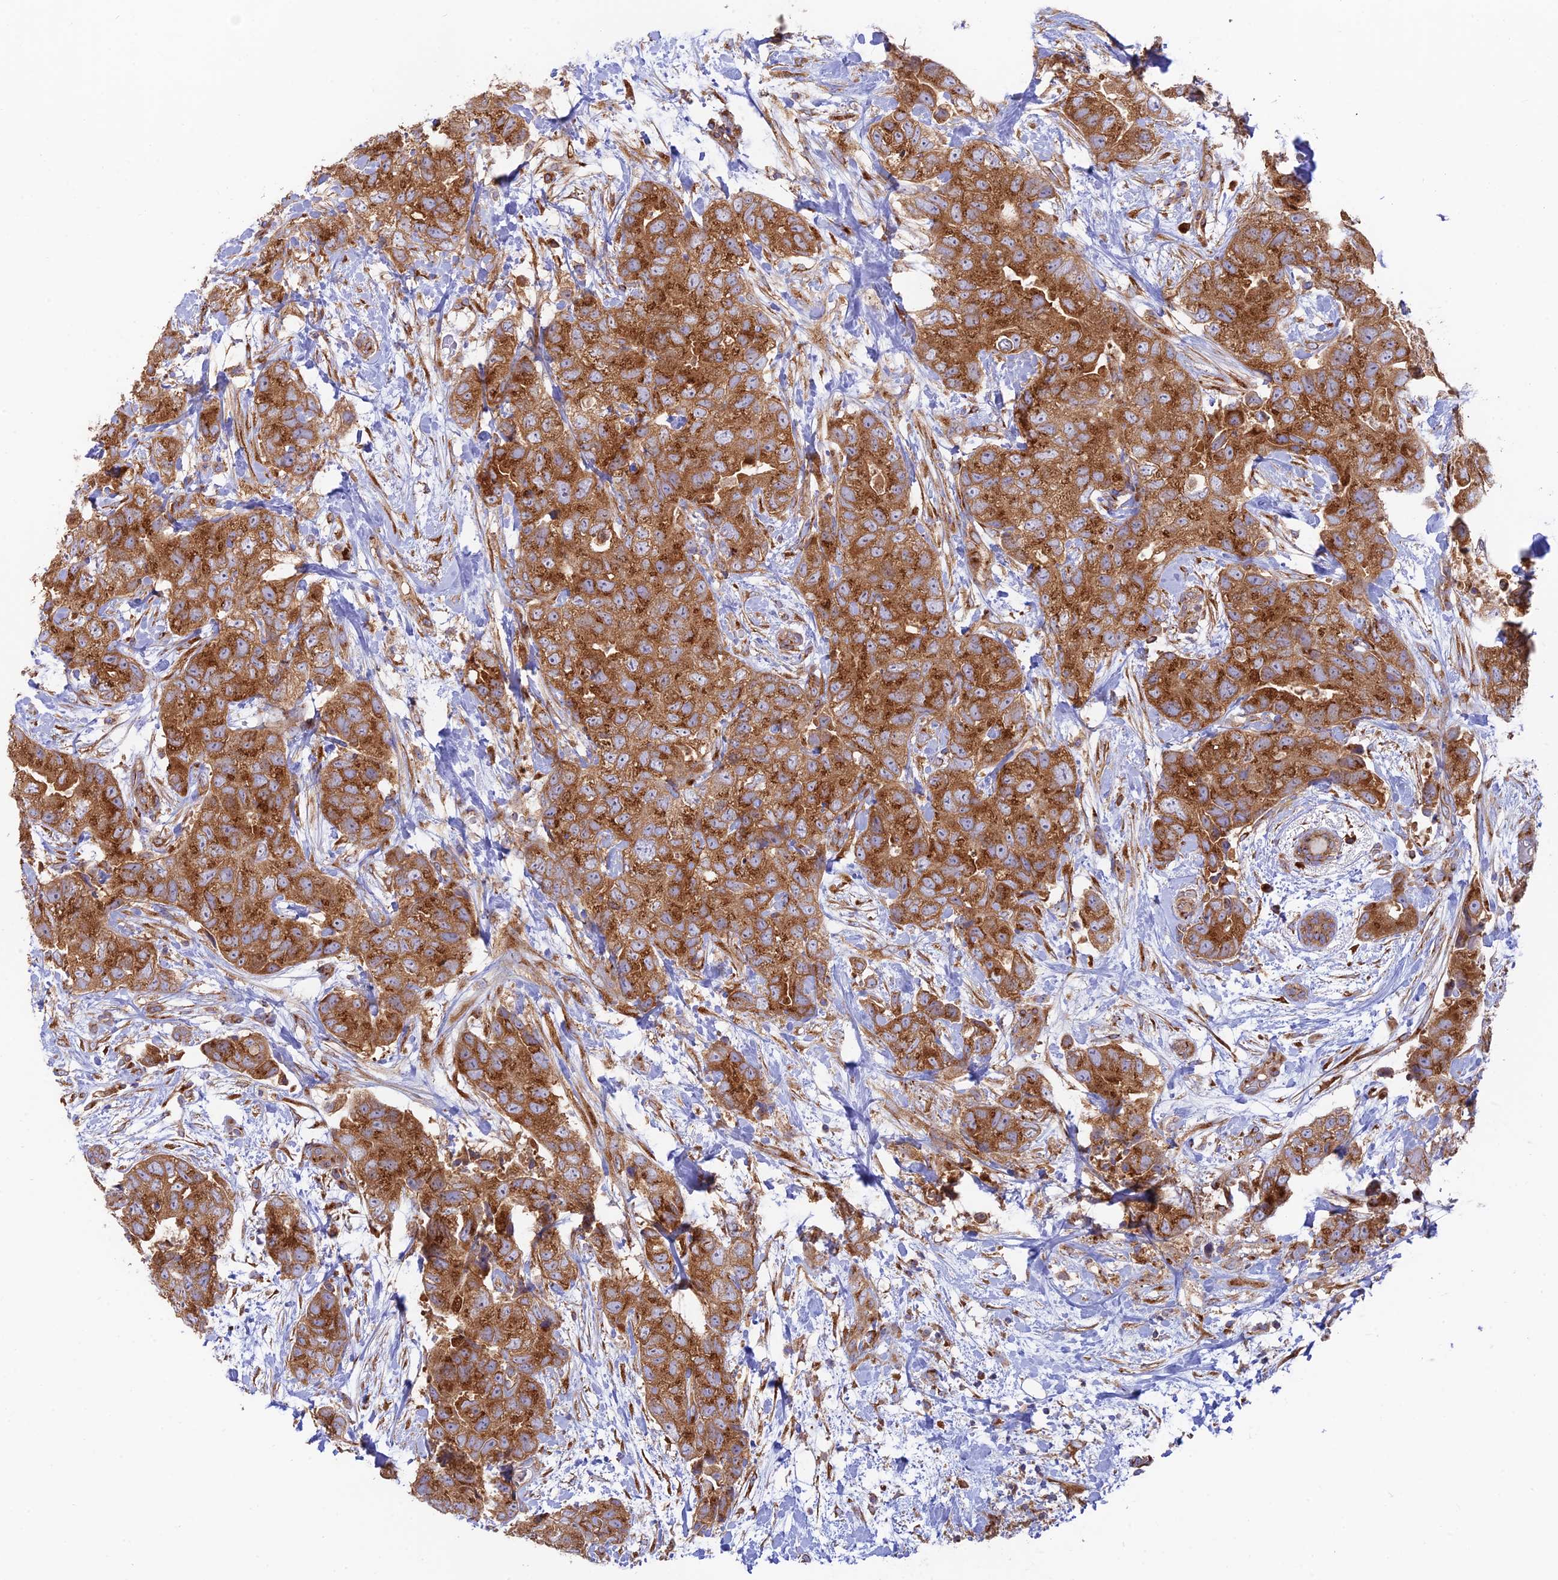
{"staining": {"intensity": "strong", "quantity": ">75%", "location": "cytoplasmic/membranous"}, "tissue": "breast cancer", "cell_type": "Tumor cells", "image_type": "cancer", "snomed": [{"axis": "morphology", "description": "Duct carcinoma"}, {"axis": "topography", "description": "Breast"}], "caption": "Brown immunohistochemical staining in breast cancer shows strong cytoplasmic/membranous positivity in about >75% of tumor cells.", "gene": "GOLGA3", "patient": {"sex": "female", "age": 62}}